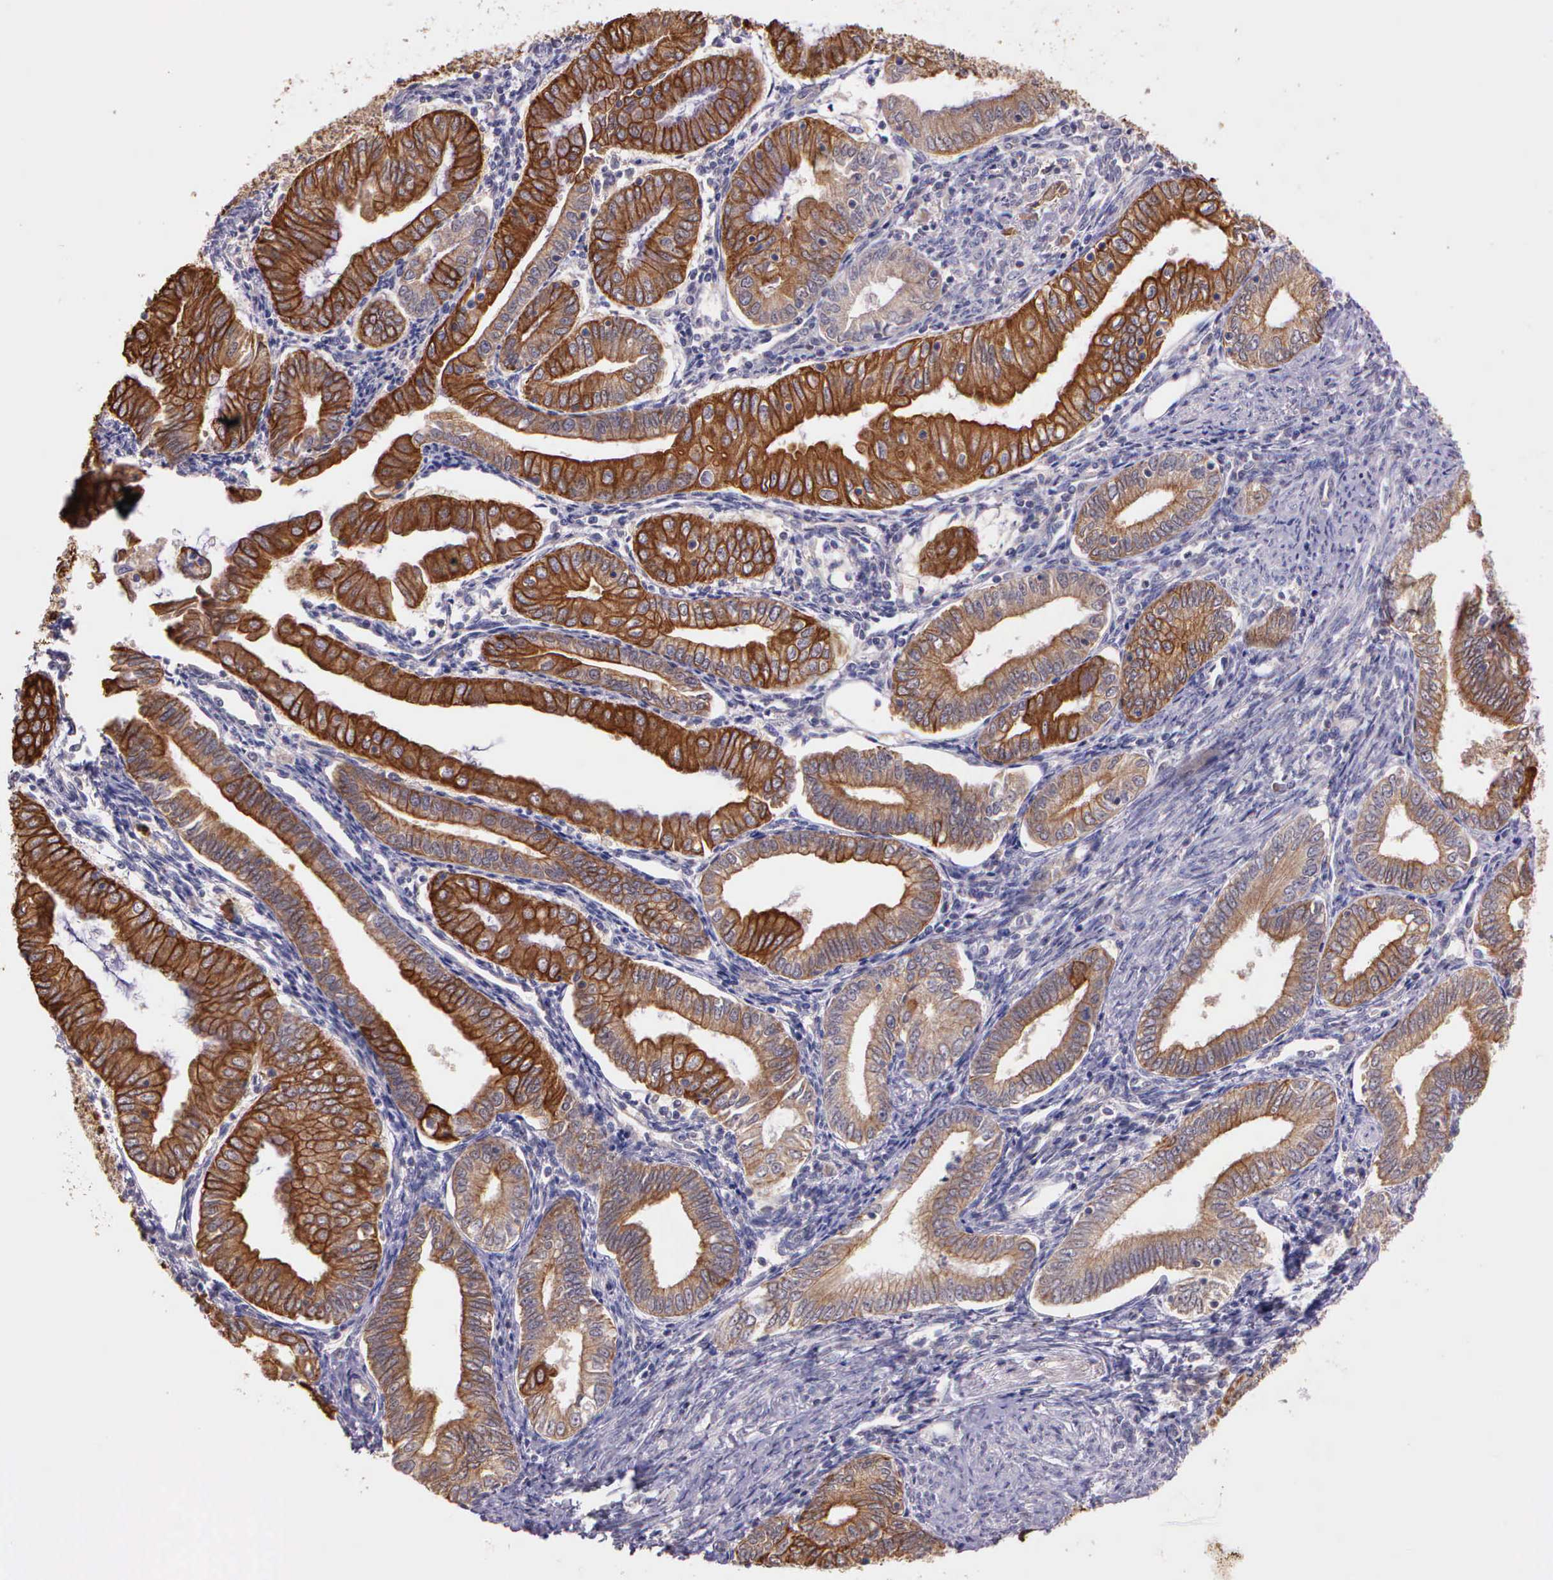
{"staining": {"intensity": "moderate", "quantity": ">75%", "location": "cytoplasmic/membranous"}, "tissue": "endometrial cancer", "cell_type": "Tumor cells", "image_type": "cancer", "snomed": [{"axis": "morphology", "description": "Adenocarcinoma, NOS"}, {"axis": "topography", "description": "Endometrium"}], "caption": "Adenocarcinoma (endometrial) stained for a protein (brown) exhibits moderate cytoplasmic/membranous positive positivity in approximately >75% of tumor cells.", "gene": "IGBP1", "patient": {"sex": "female", "age": 55}}